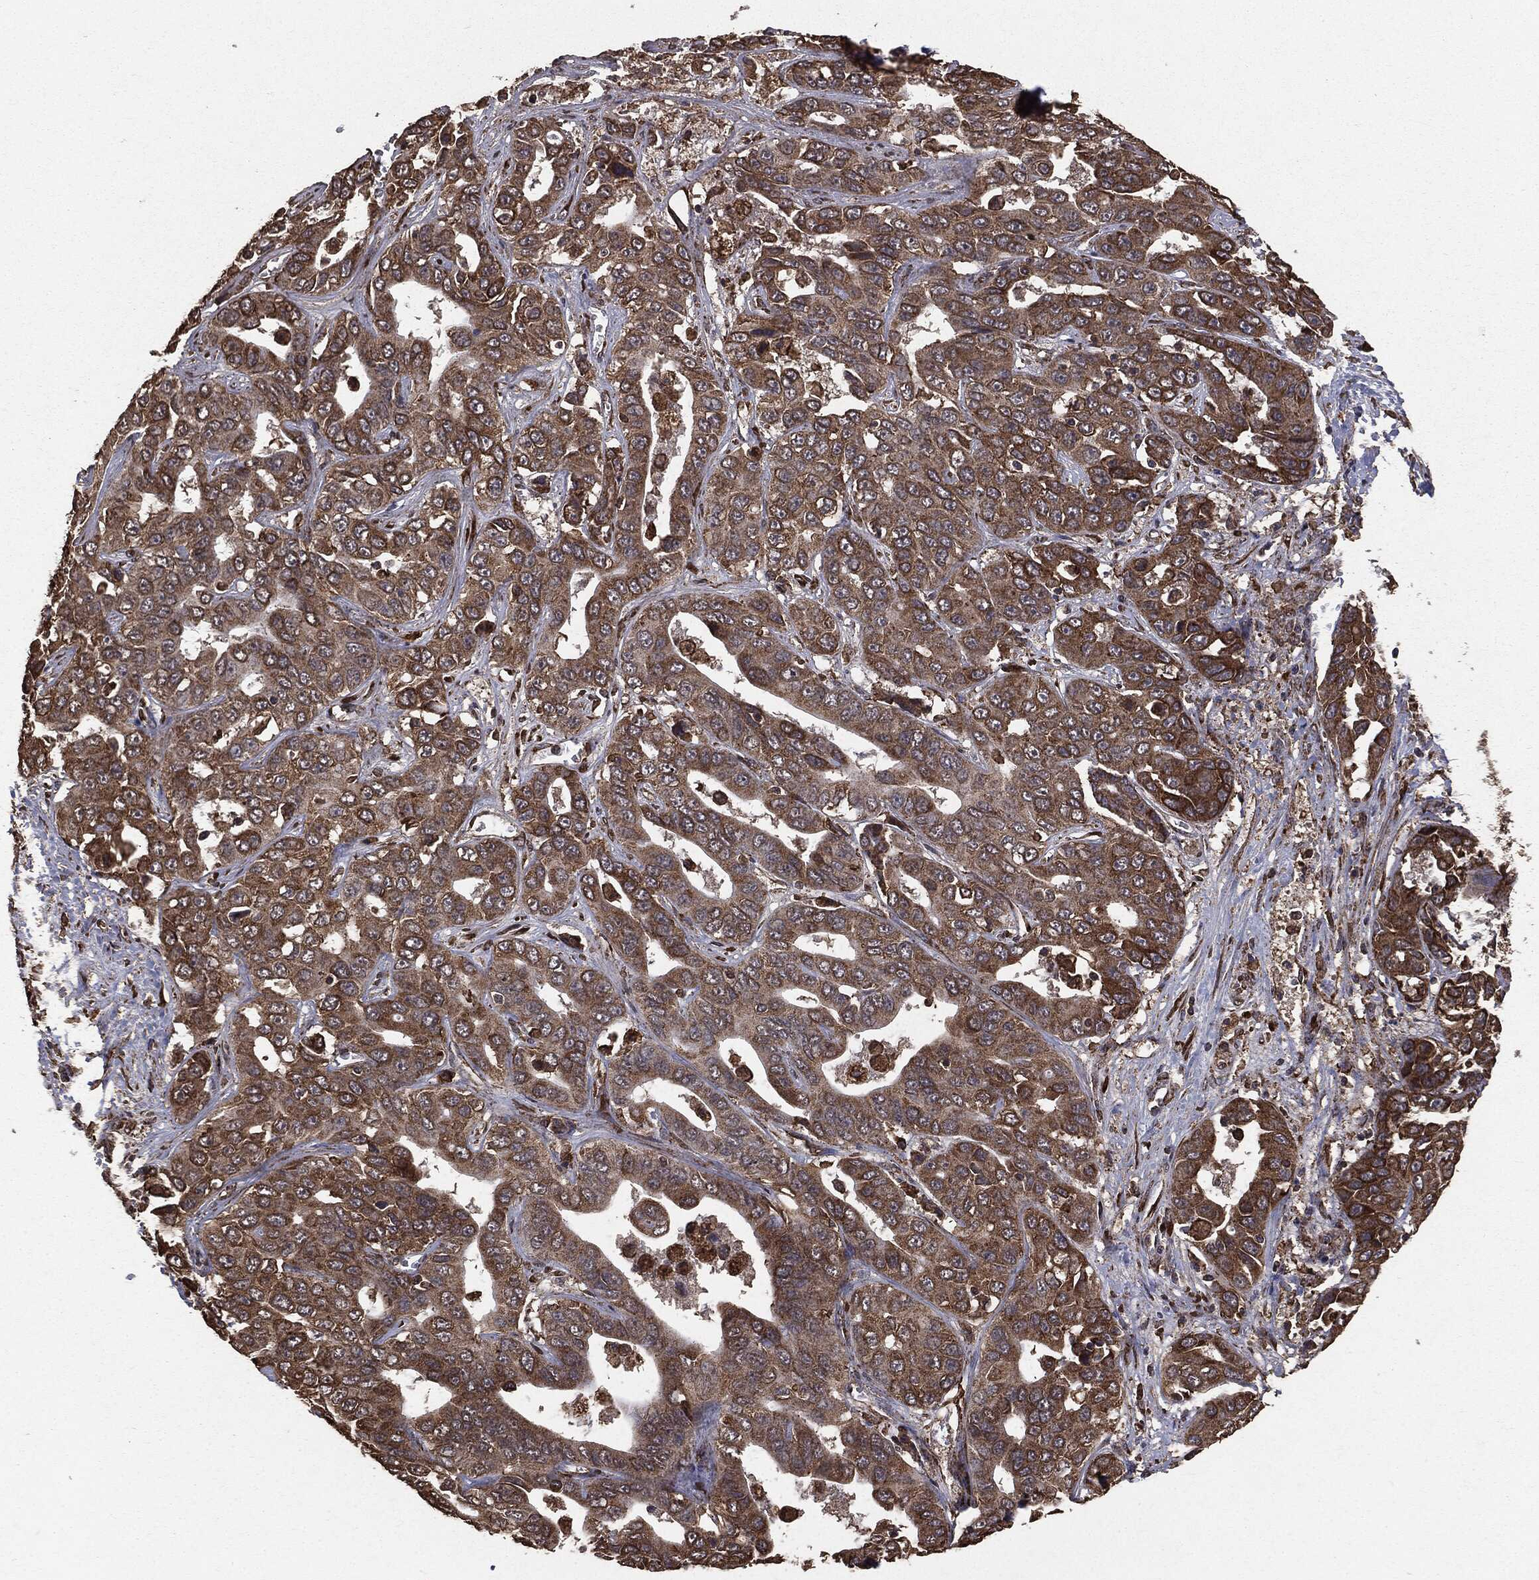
{"staining": {"intensity": "moderate", "quantity": ">75%", "location": "cytoplasmic/membranous"}, "tissue": "liver cancer", "cell_type": "Tumor cells", "image_type": "cancer", "snomed": [{"axis": "morphology", "description": "Cholangiocarcinoma"}, {"axis": "topography", "description": "Liver"}], "caption": "An immunohistochemistry (IHC) image of neoplastic tissue is shown. Protein staining in brown highlights moderate cytoplasmic/membranous positivity in liver cancer (cholangiocarcinoma) within tumor cells. (Brightfield microscopy of DAB IHC at high magnification).", "gene": "MTOR", "patient": {"sex": "female", "age": 52}}